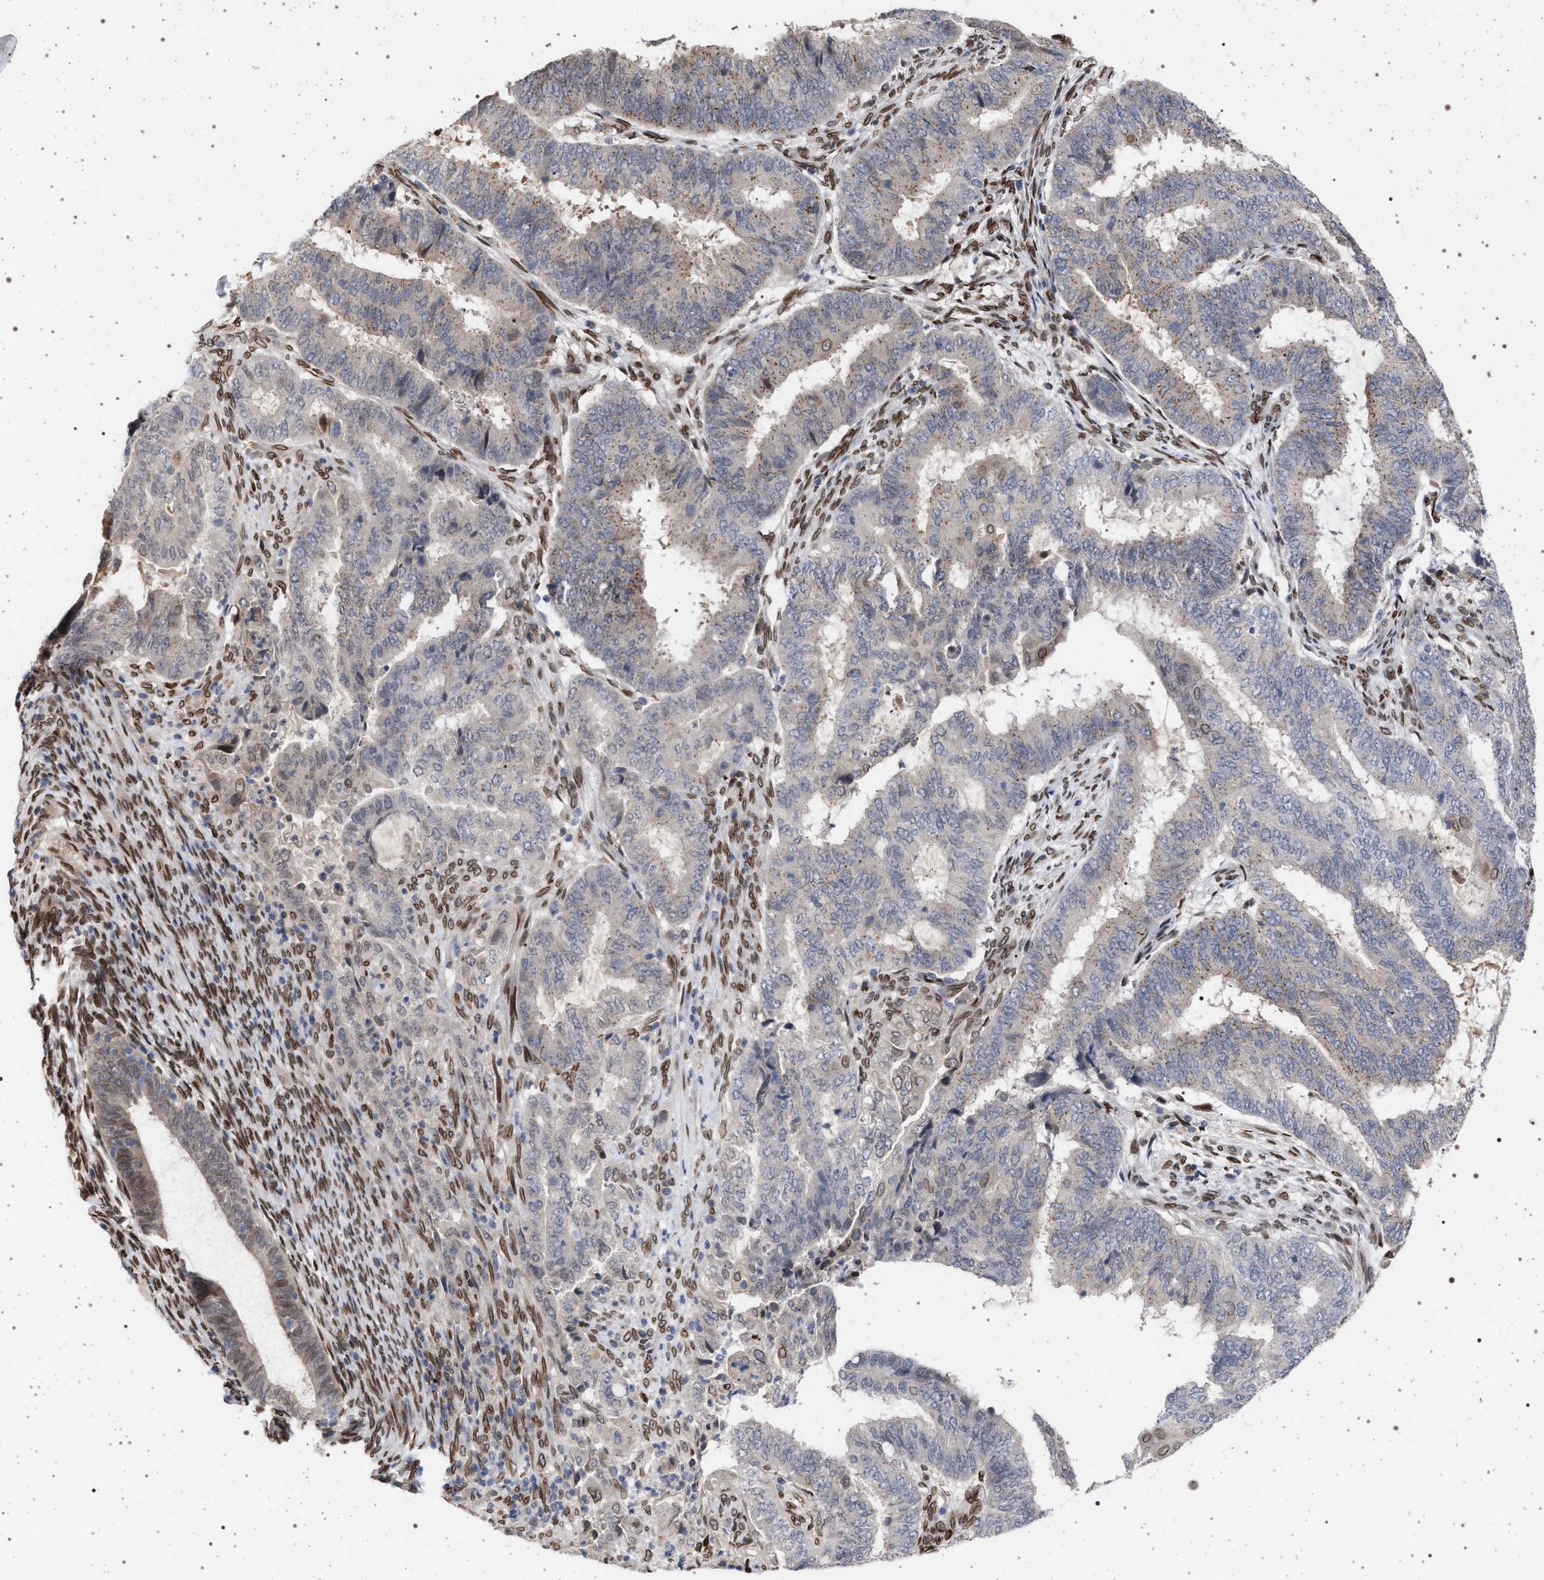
{"staining": {"intensity": "weak", "quantity": "<25%", "location": "cytoplasmic/membranous"}, "tissue": "endometrial cancer", "cell_type": "Tumor cells", "image_type": "cancer", "snomed": [{"axis": "morphology", "description": "Adenocarcinoma, NOS"}, {"axis": "topography", "description": "Endometrium"}], "caption": "Image shows no significant protein positivity in tumor cells of endometrial cancer (adenocarcinoma).", "gene": "ING2", "patient": {"sex": "female", "age": 51}}